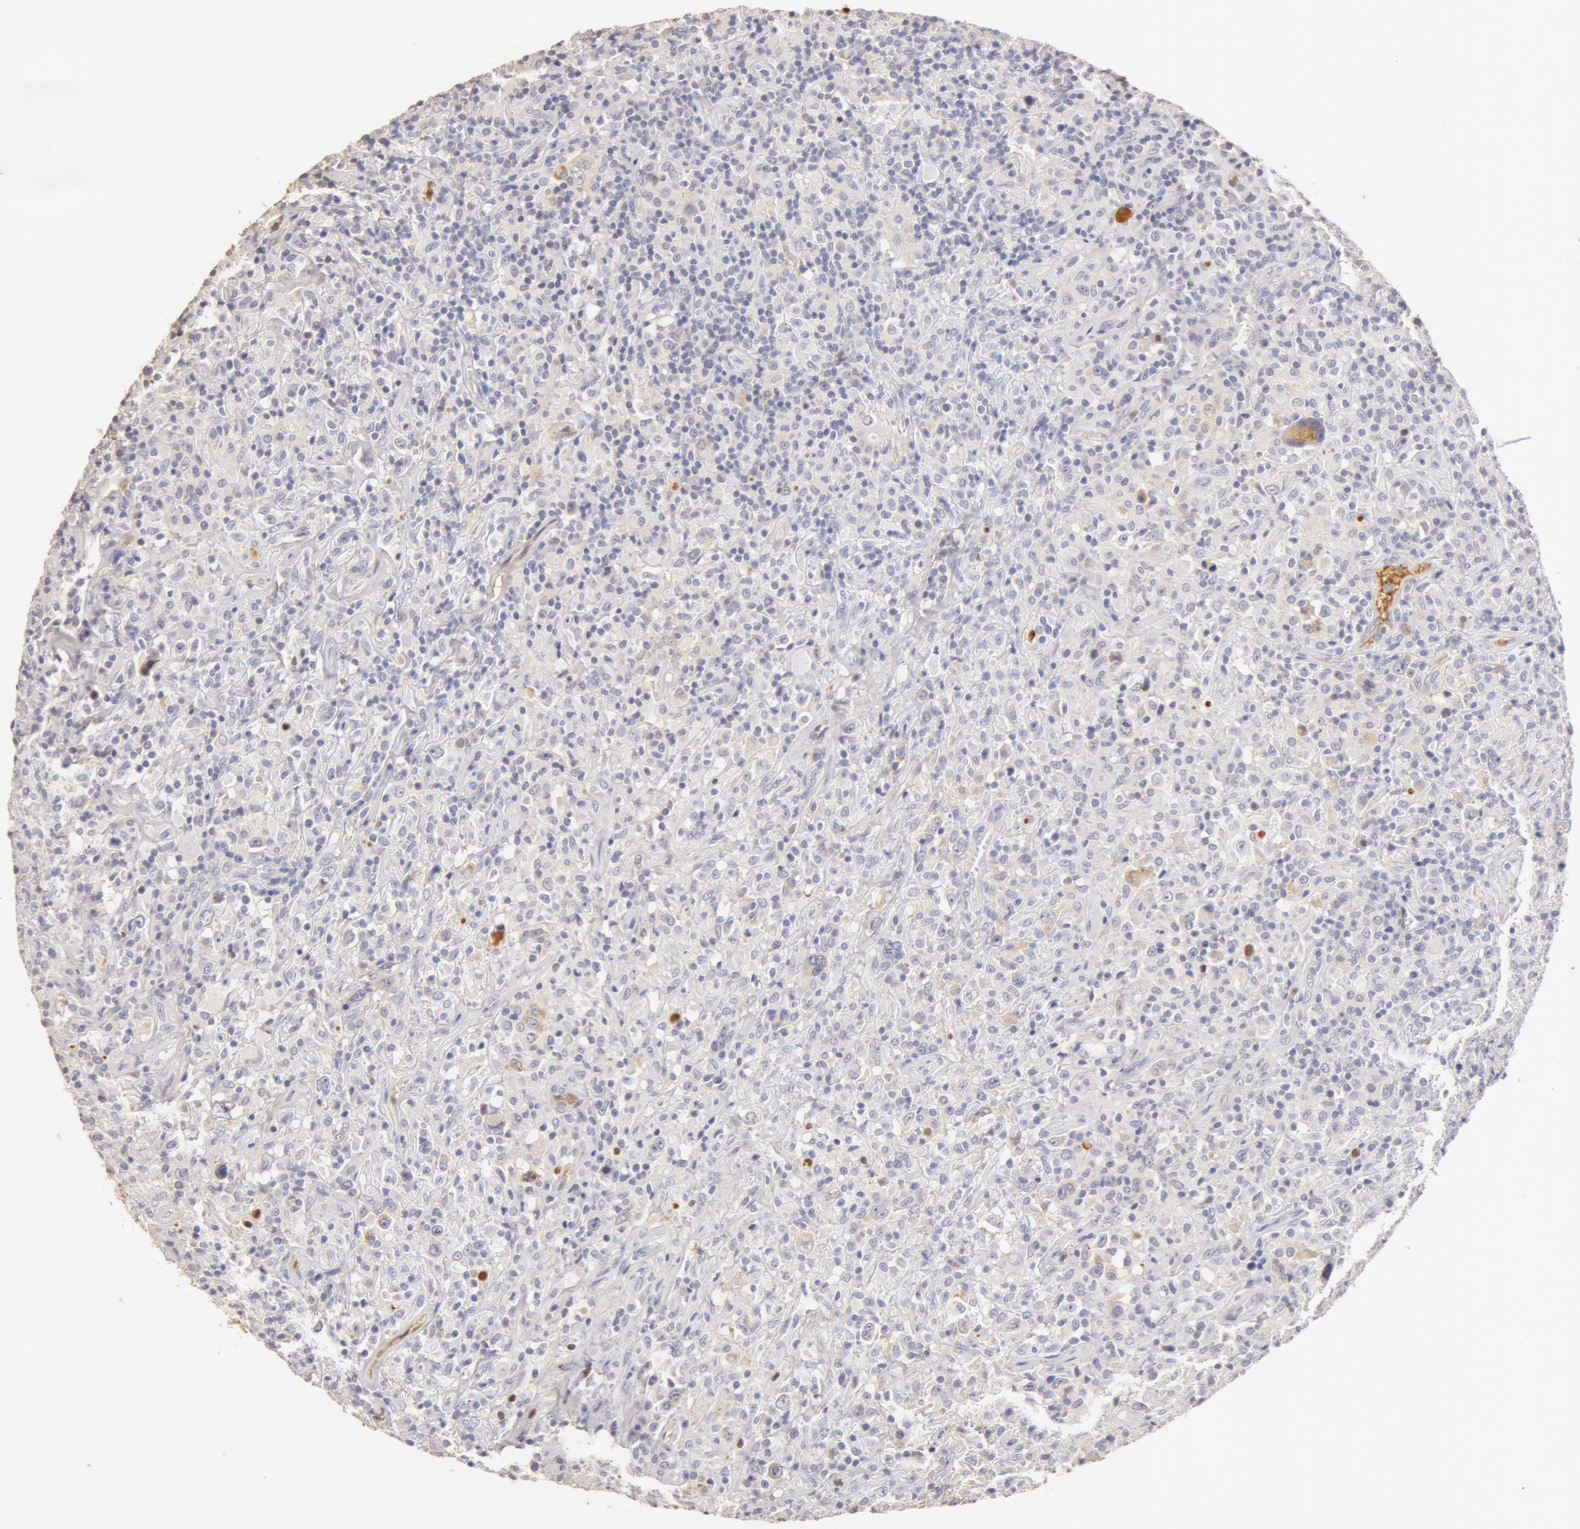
{"staining": {"intensity": "negative", "quantity": "none", "location": "none"}, "tissue": "lymphoma", "cell_type": "Tumor cells", "image_type": "cancer", "snomed": [{"axis": "morphology", "description": "Hodgkin's disease, NOS"}, {"axis": "topography", "description": "Lymph node"}], "caption": "Human Hodgkin's disease stained for a protein using IHC reveals no positivity in tumor cells.", "gene": "TF", "patient": {"sex": "male", "age": 46}}